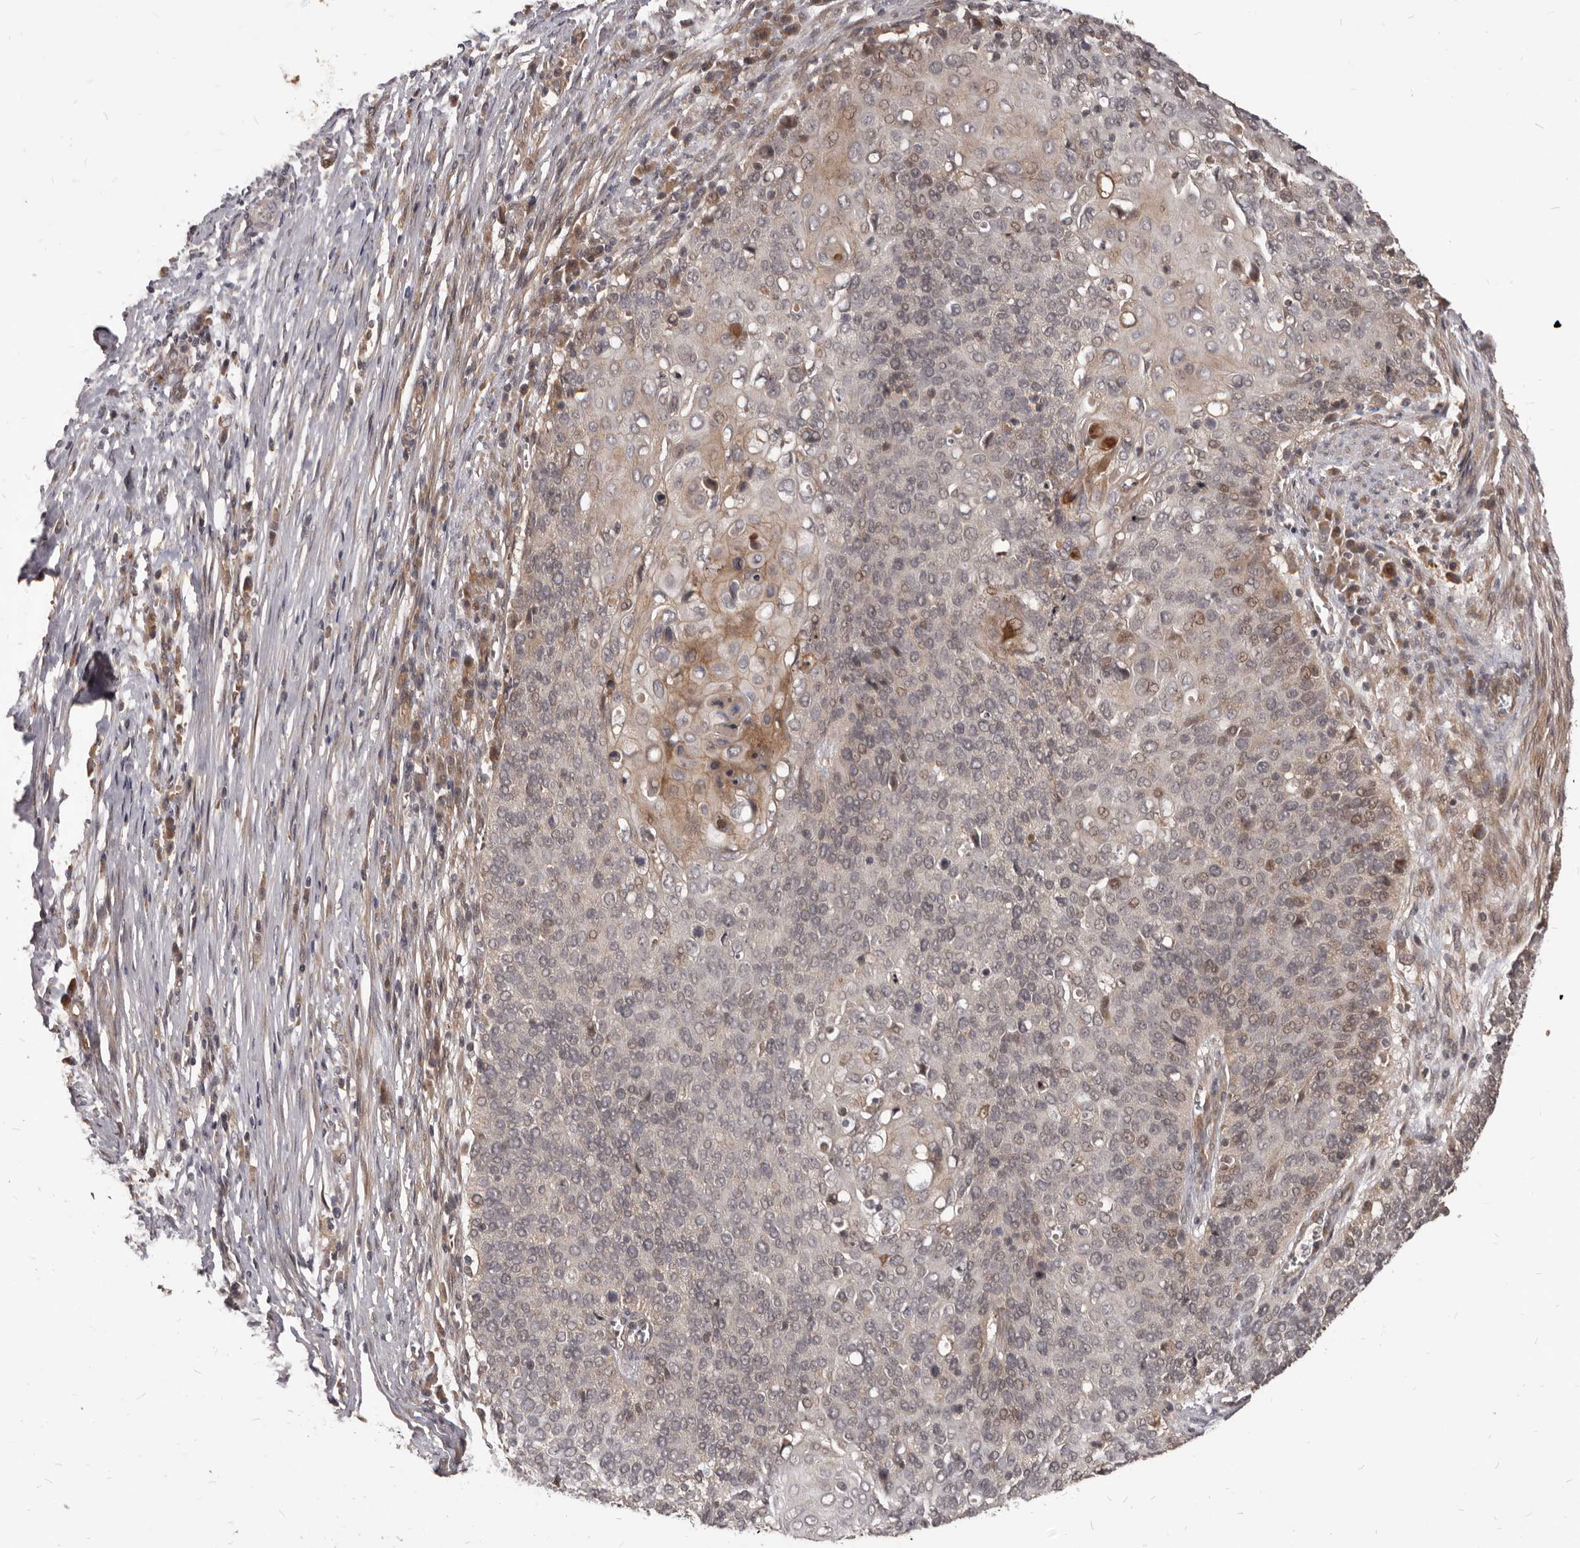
{"staining": {"intensity": "weak", "quantity": "25%-75%", "location": "nuclear"}, "tissue": "cervical cancer", "cell_type": "Tumor cells", "image_type": "cancer", "snomed": [{"axis": "morphology", "description": "Squamous cell carcinoma, NOS"}, {"axis": "topography", "description": "Cervix"}], "caption": "Weak nuclear expression for a protein is seen in approximately 25%-75% of tumor cells of cervical cancer using immunohistochemistry (IHC).", "gene": "GABPB2", "patient": {"sex": "female", "age": 39}}